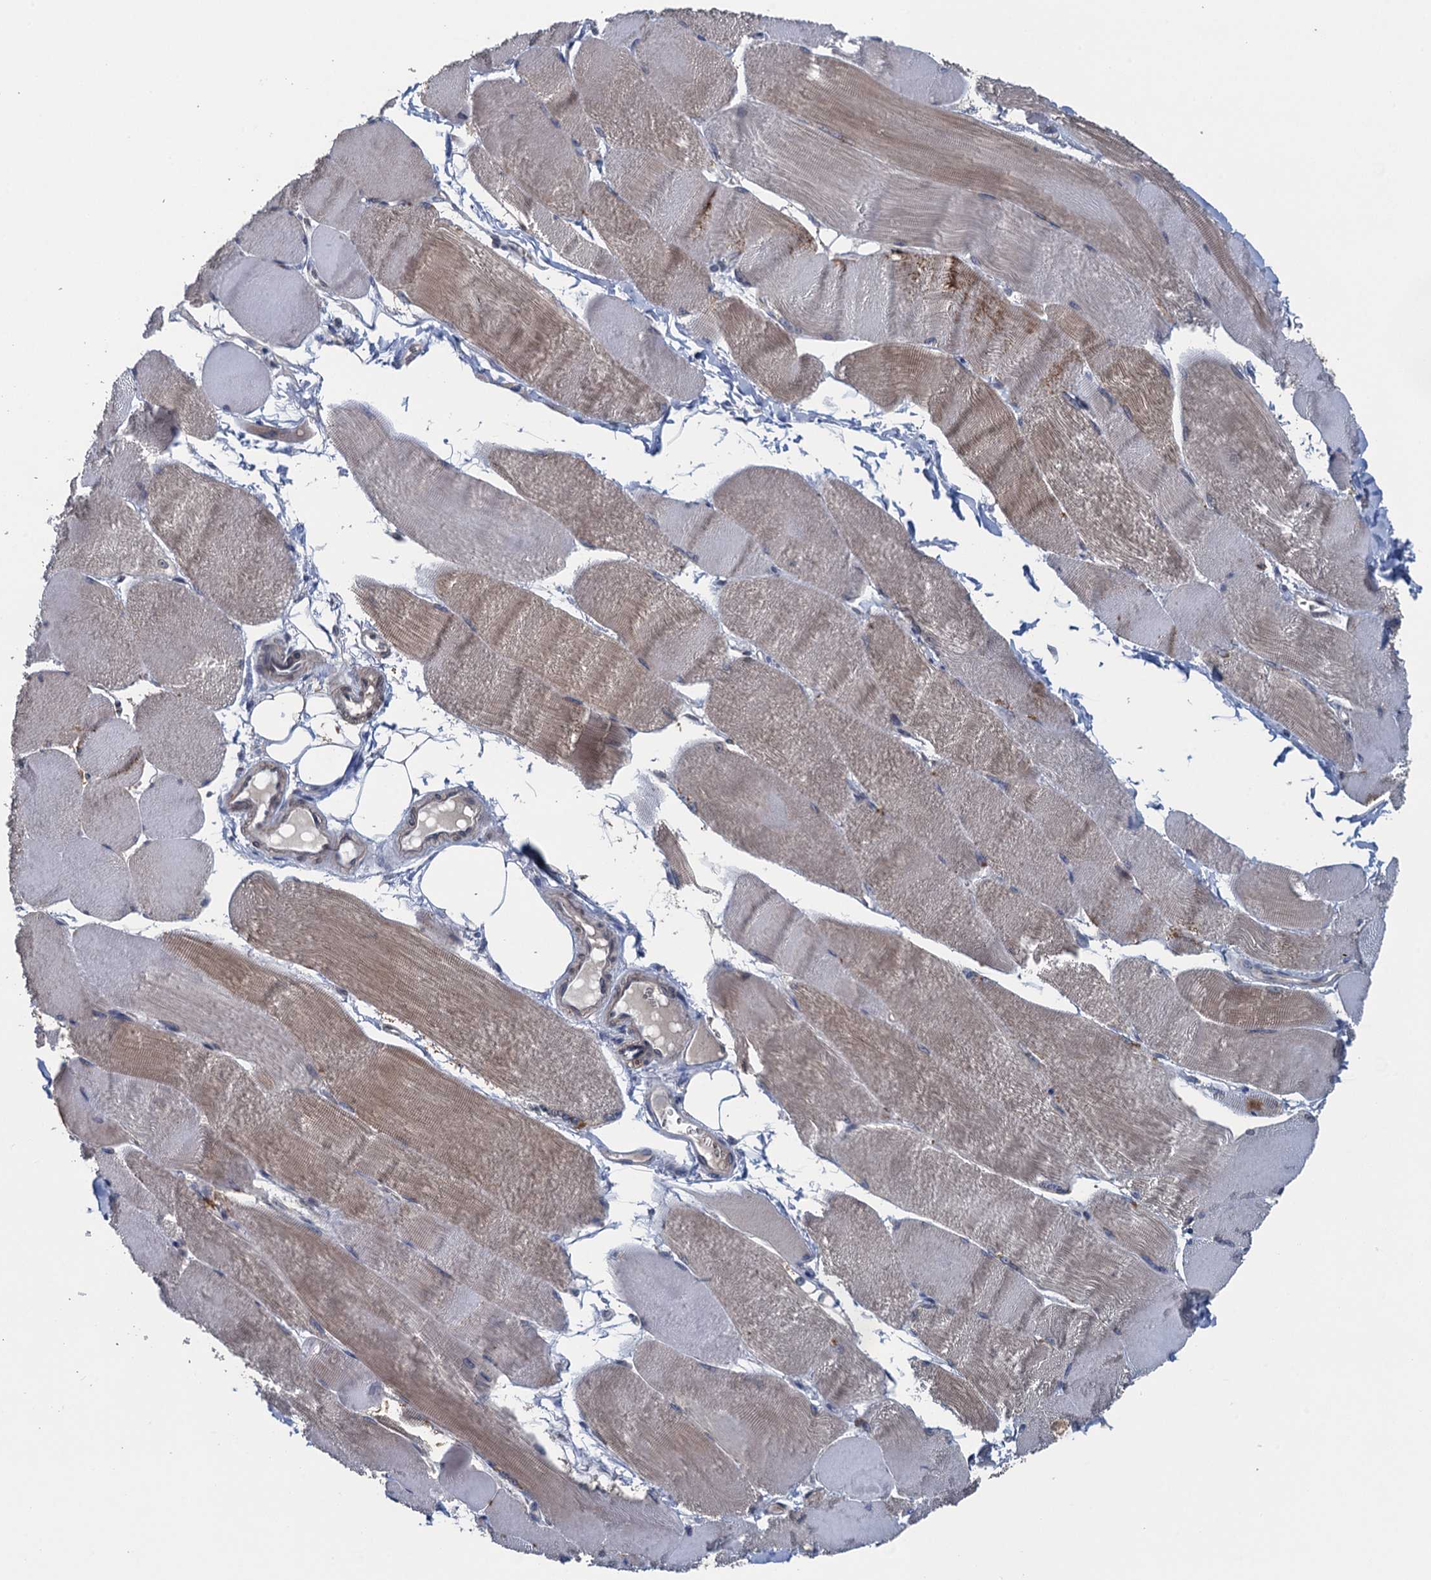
{"staining": {"intensity": "moderate", "quantity": "<25%", "location": "cytoplasmic/membranous"}, "tissue": "skeletal muscle", "cell_type": "Myocytes", "image_type": "normal", "snomed": [{"axis": "morphology", "description": "Normal tissue, NOS"}, {"axis": "morphology", "description": "Basal cell carcinoma"}, {"axis": "topography", "description": "Skeletal muscle"}], "caption": "The micrograph reveals immunohistochemical staining of unremarkable skeletal muscle. There is moderate cytoplasmic/membranous expression is seen in about <25% of myocytes.", "gene": "CTU2", "patient": {"sex": "female", "age": 64}}